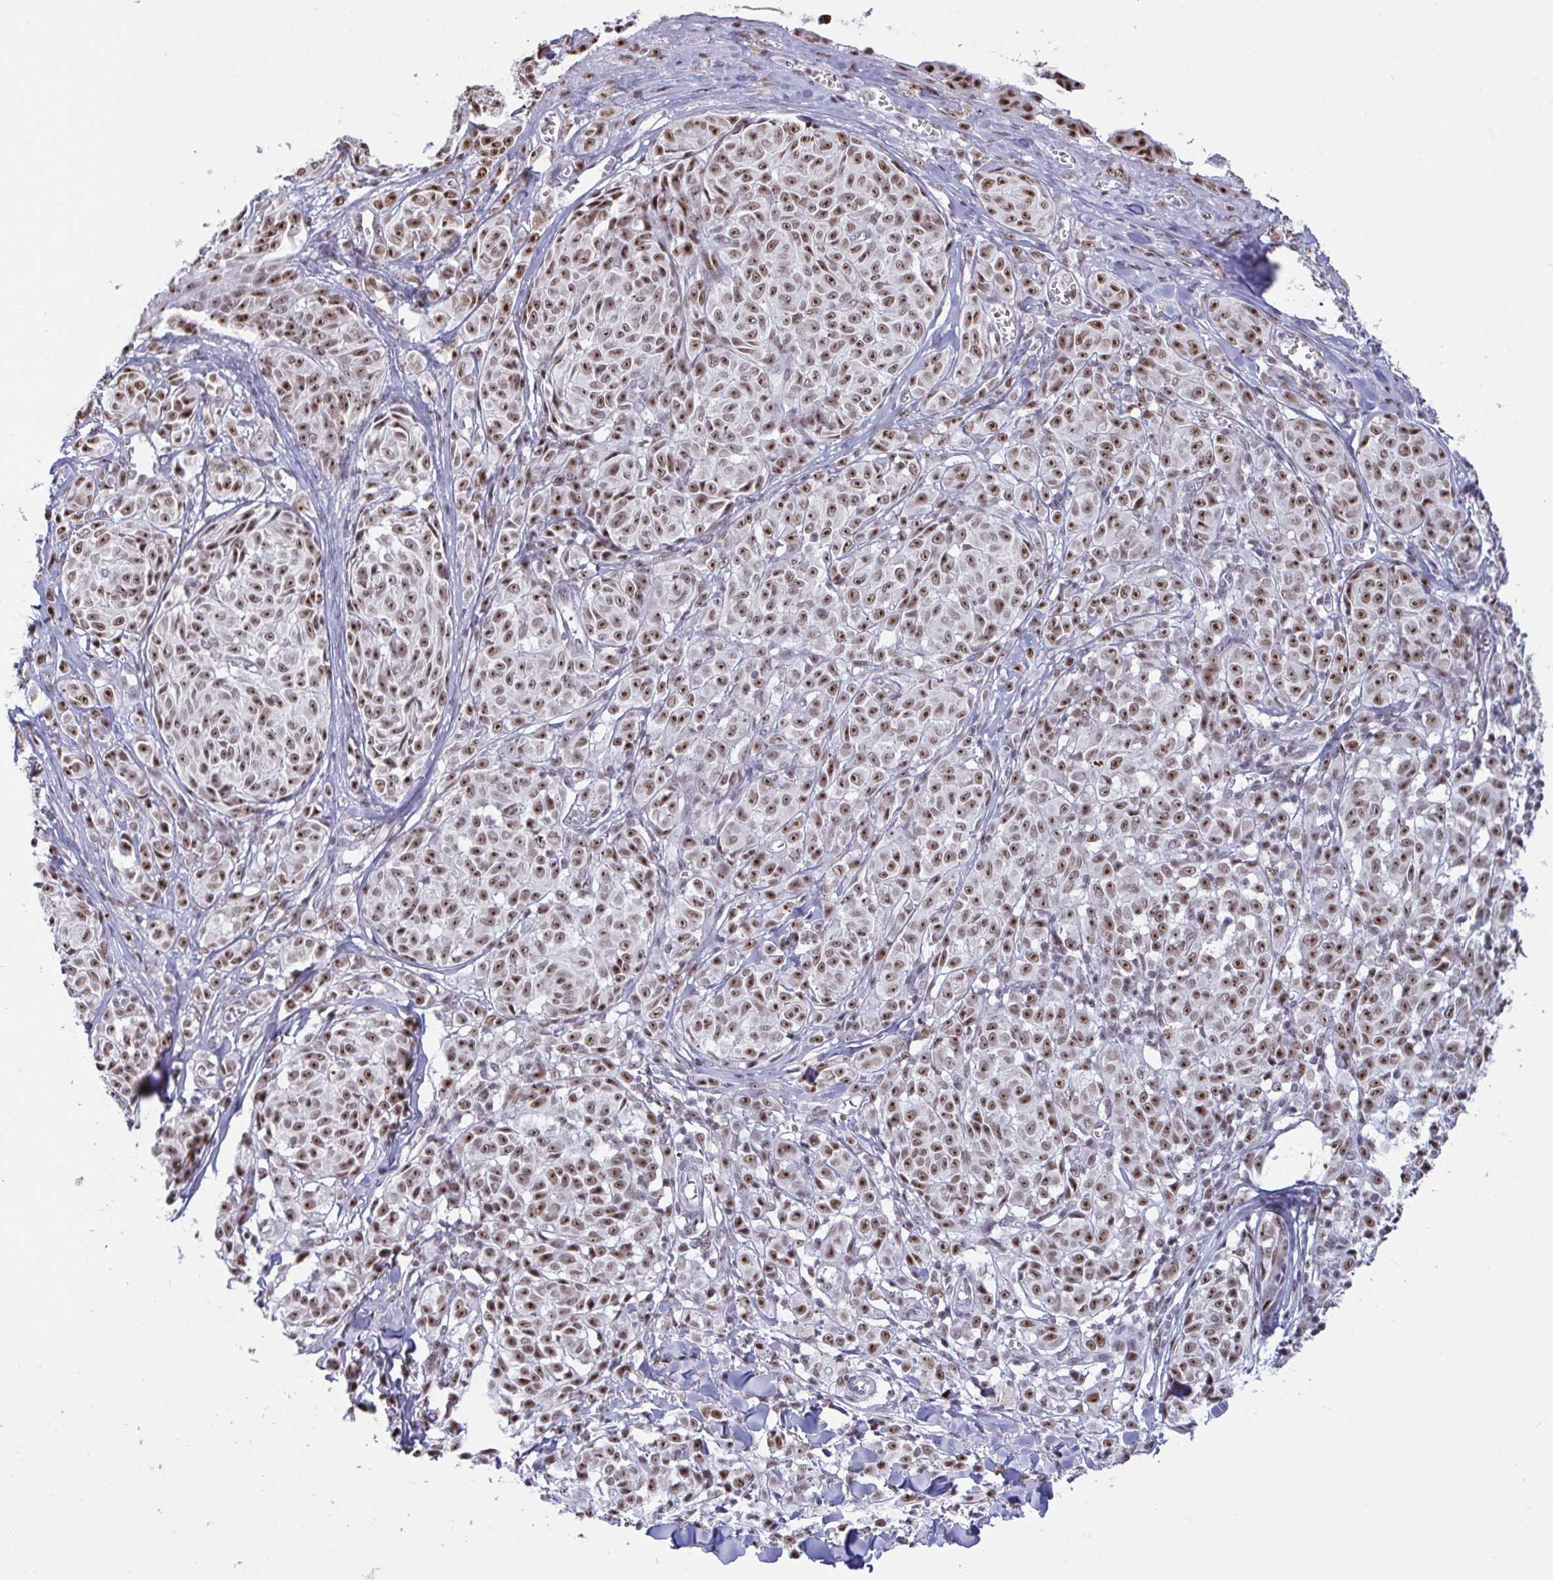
{"staining": {"intensity": "moderate", "quantity": ">75%", "location": "nuclear"}, "tissue": "melanoma", "cell_type": "Tumor cells", "image_type": "cancer", "snomed": [{"axis": "morphology", "description": "Malignant melanoma, NOS"}, {"axis": "topography", "description": "Skin"}], "caption": "The immunohistochemical stain shows moderate nuclear staining in tumor cells of melanoma tissue.", "gene": "SUPT16H", "patient": {"sex": "female", "age": 43}}